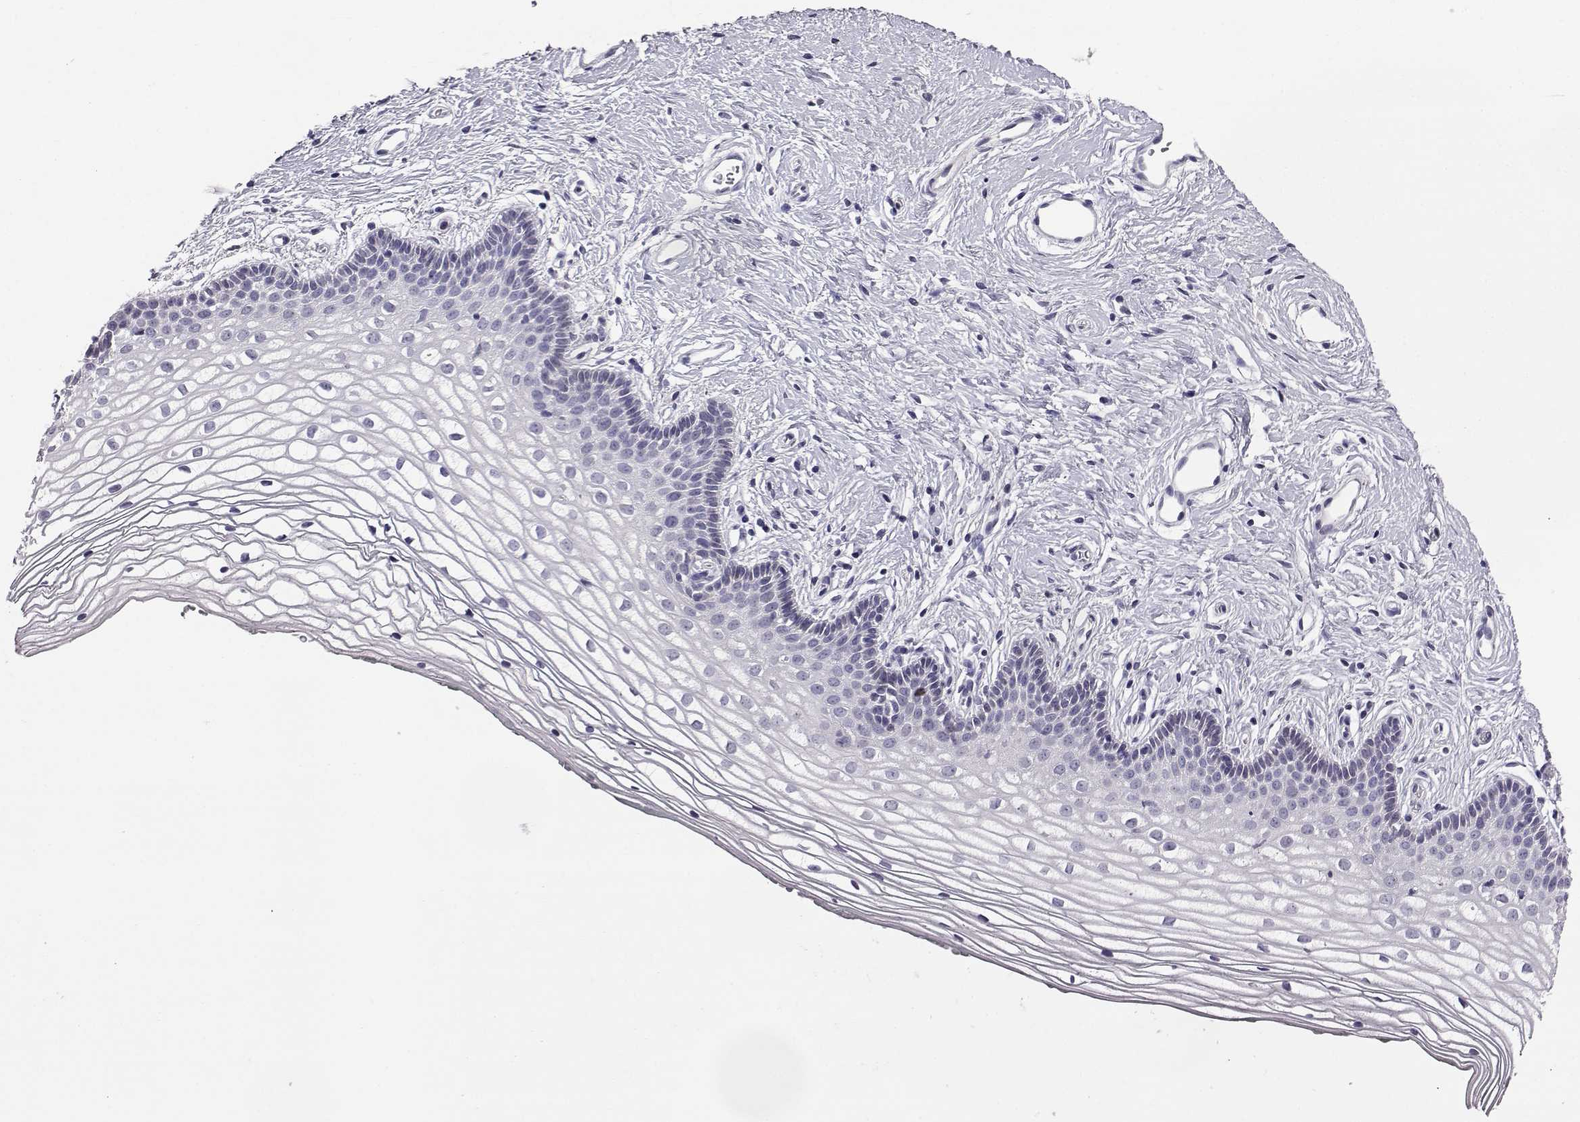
{"staining": {"intensity": "negative", "quantity": "none", "location": "none"}, "tissue": "vagina", "cell_type": "Squamous epithelial cells", "image_type": "normal", "snomed": [{"axis": "morphology", "description": "Normal tissue, NOS"}, {"axis": "topography", "description": "Vagina"}], "caption": "Micrograph shows no protein expression in squamous epithelial cells of unremarkable vagina. (Stains: DAB immunohistochemistry with hematoxylin counter stain, Microscopy: brightfield microscopy at high magnification).", "gene": "AKR1B1", "patient": {"sex": "female", "age": 36}}